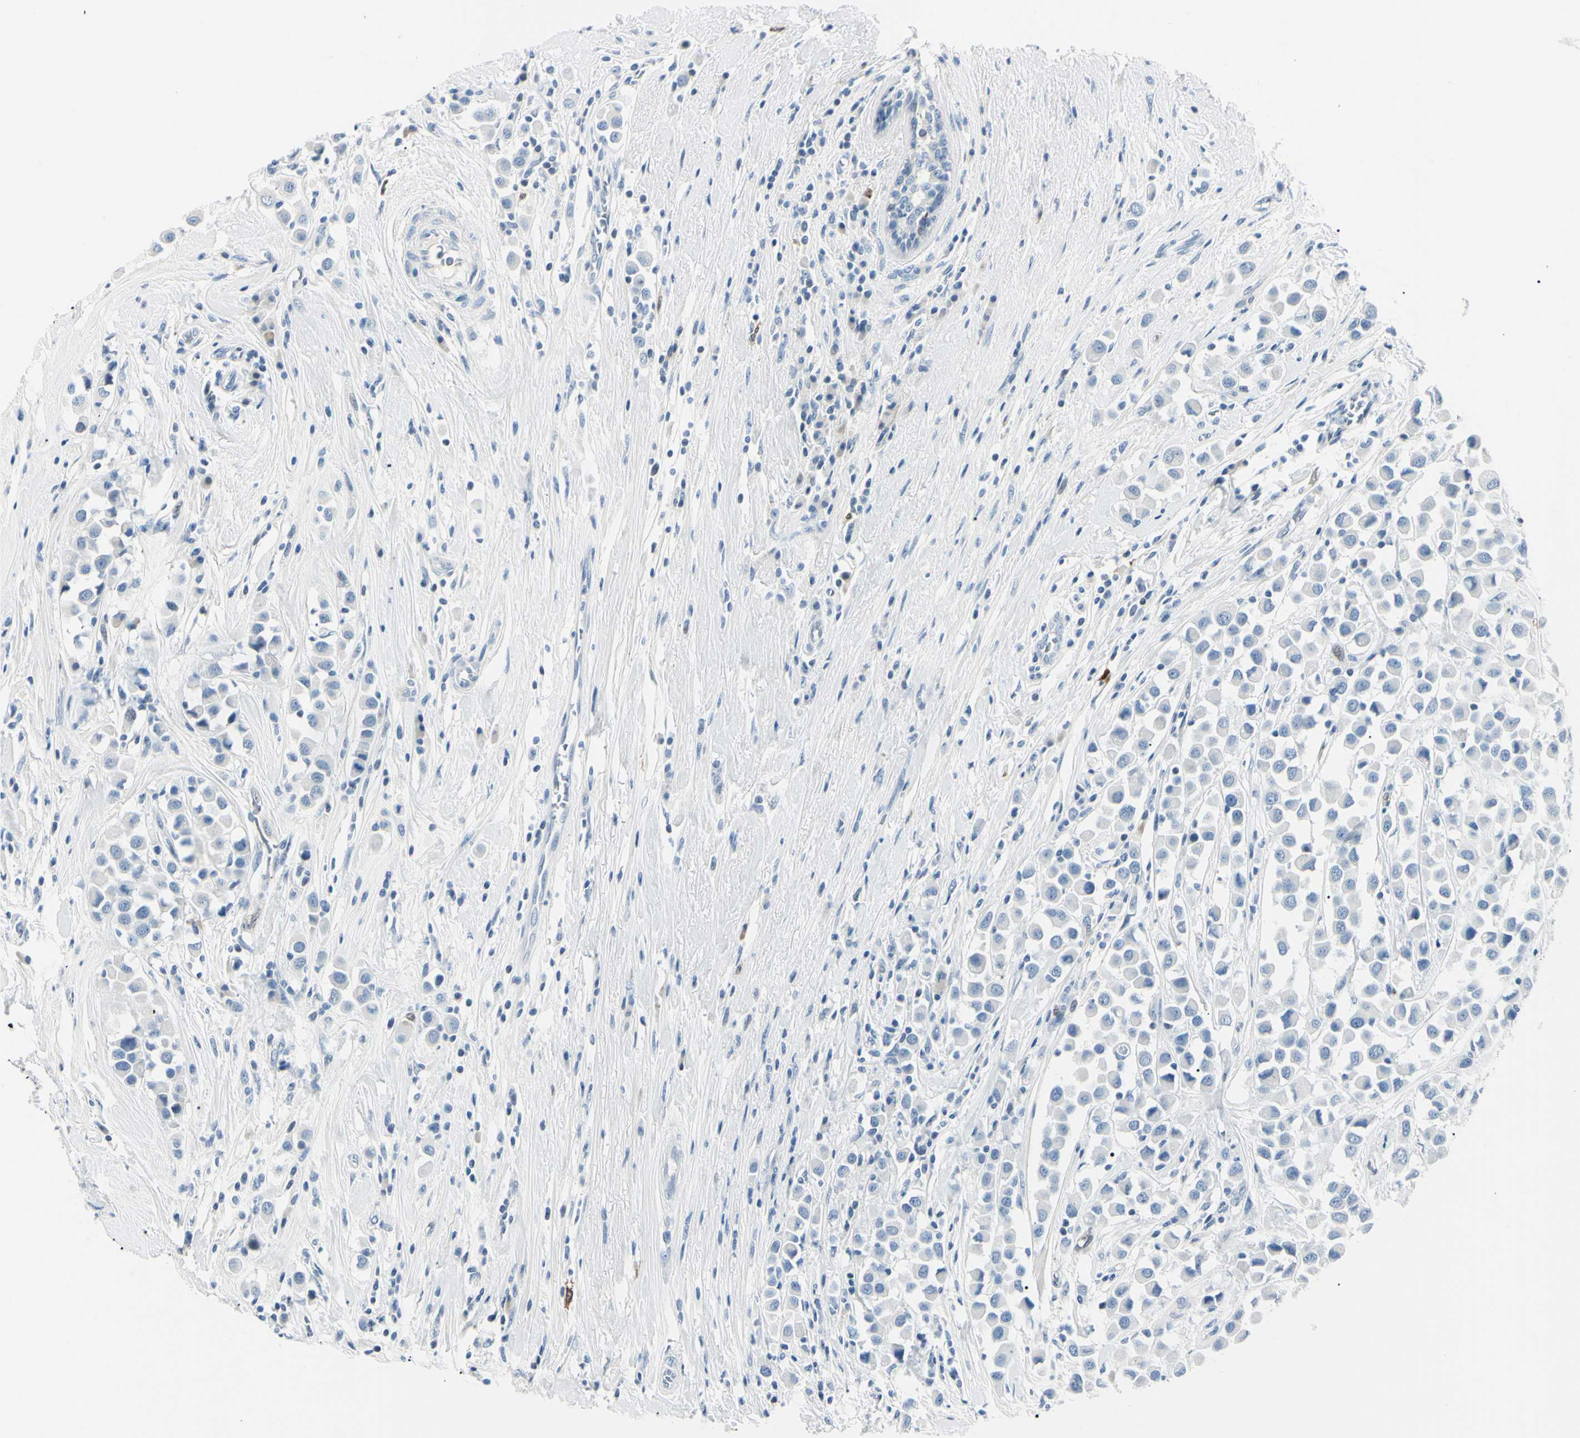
{"staining": {"intensity": "negative", "quantity": "none", "location": "none"}, "tissue": "breast cancer", "cell_type": "Tumor cells", "image_type": "cancer", "snomed": [{"axis": "morphology", "description": "Duct carcinoma"}, {"axis": "topography", "description": "Breast"}], "caption": "This image is of infiltrating ductal carcinoma (breast) stained with immunohistochemistry (IHC) to label a protein in brown with the nuclei are counter-stained blue. There is no expression in tumor cells. Brightfield microscopy of immunohistochemistry stained with DAB (3,3'-diaminobenzidine) (brown) and hematoxylin (blue), captured at high magnification.", "gene": "CA2", "patient": {"sex": "female", "age": 61}}